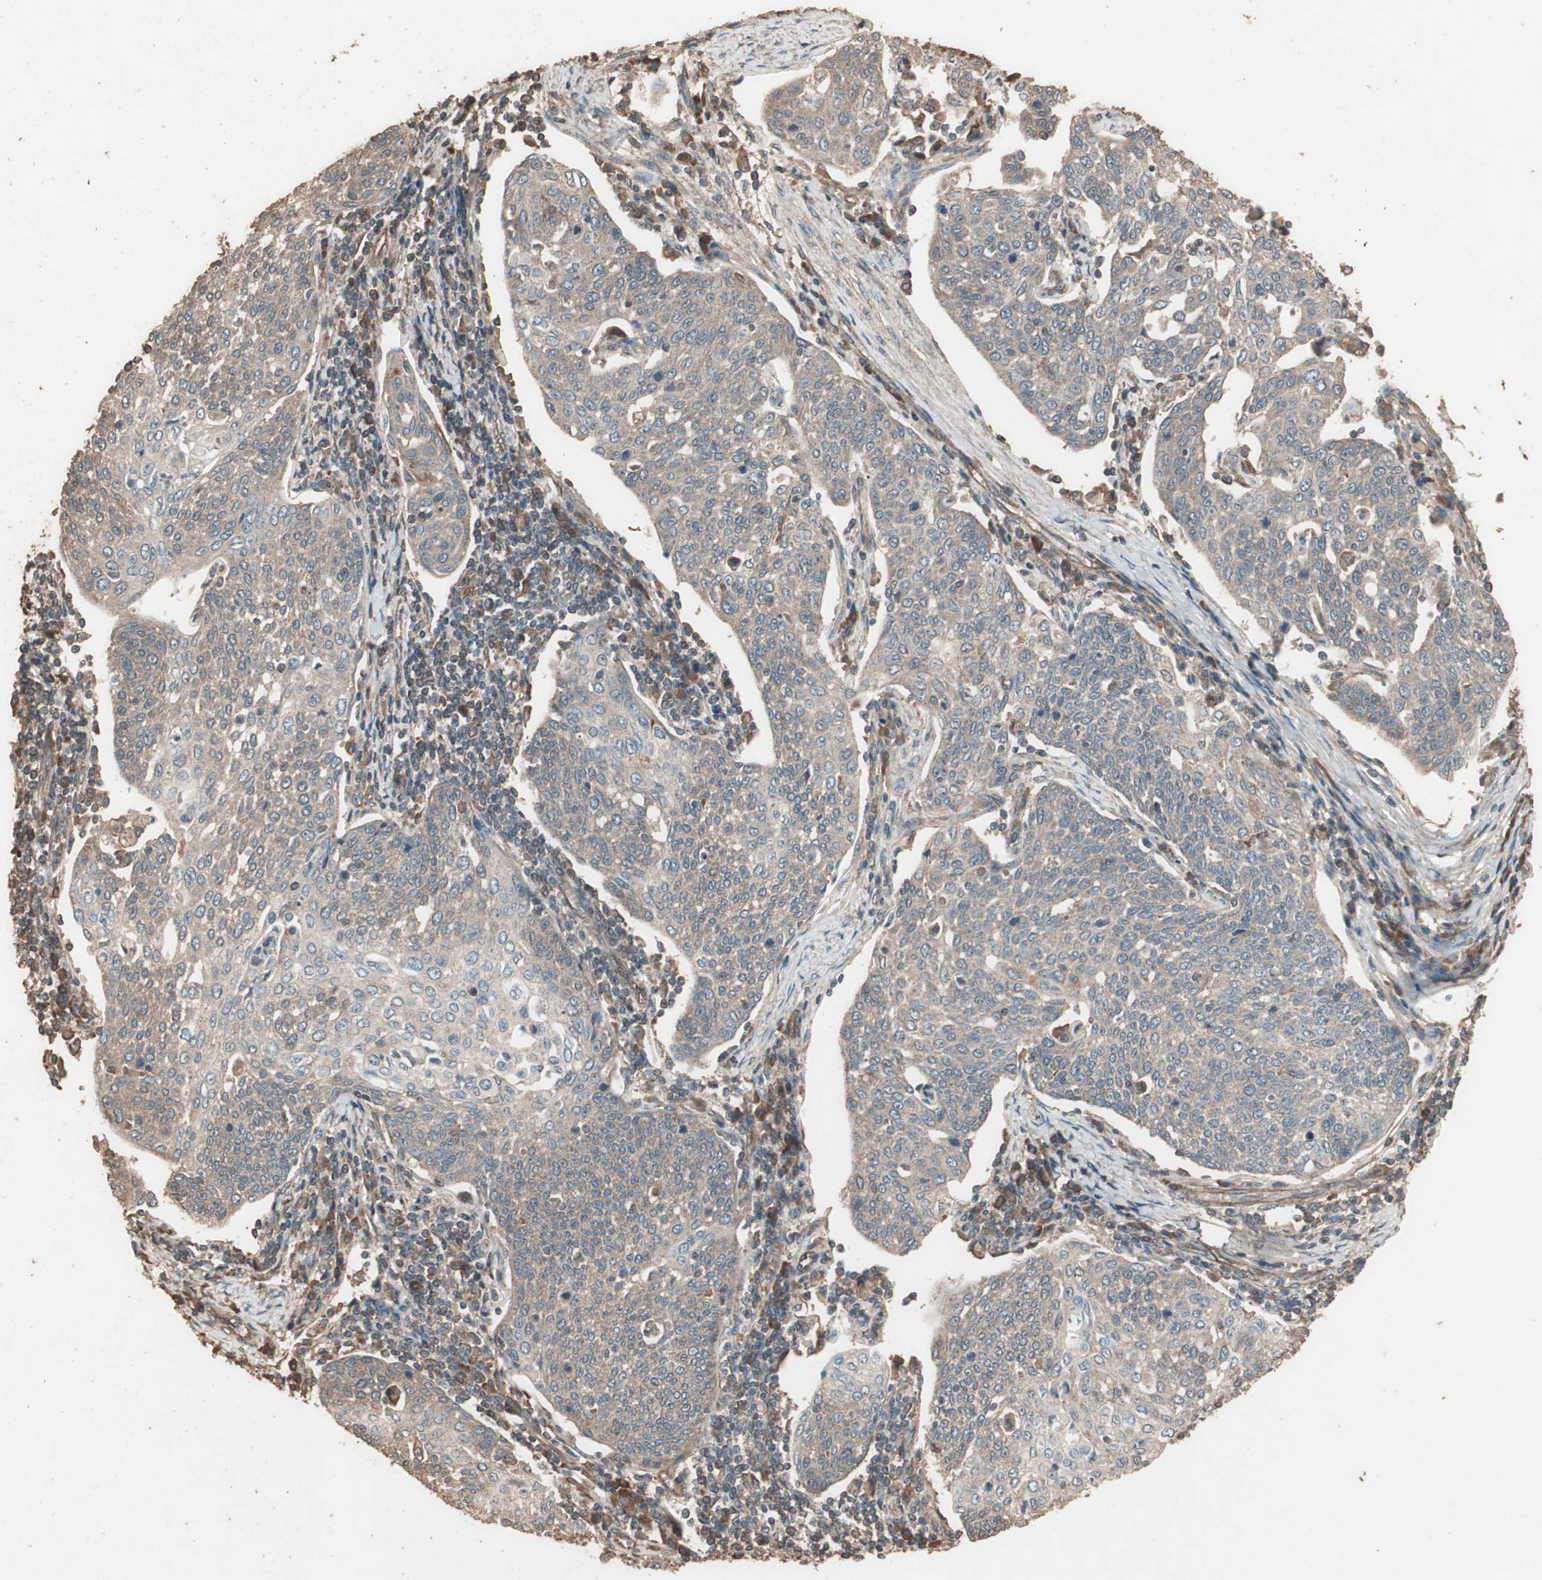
{"staining": {"intensity": "weak", "quantity": ">75%", "location": "cytoplasmic/membranous"}, "tissue": "cervical cancer", "cell_type": "Tumor cells", "image_type": "cancer", "snomed": [{"axis": "morphology", "description": "Squamous cell carcinoma, NOS"}, {"axis": "topography", "description": "Cervix"}], "caption": "Cervical cancer (squamous cell carcinoma) was stained to show a protein in brown. There is low levels of weak cytoplasmic/membranous positivity in about >75% of tumor cells. Immunohistochemistry (ihc) stains the protein in brown and the nuclei are stained blue.", "gene": "CCN4", "patient": {"sex": "female", "age": 34}}